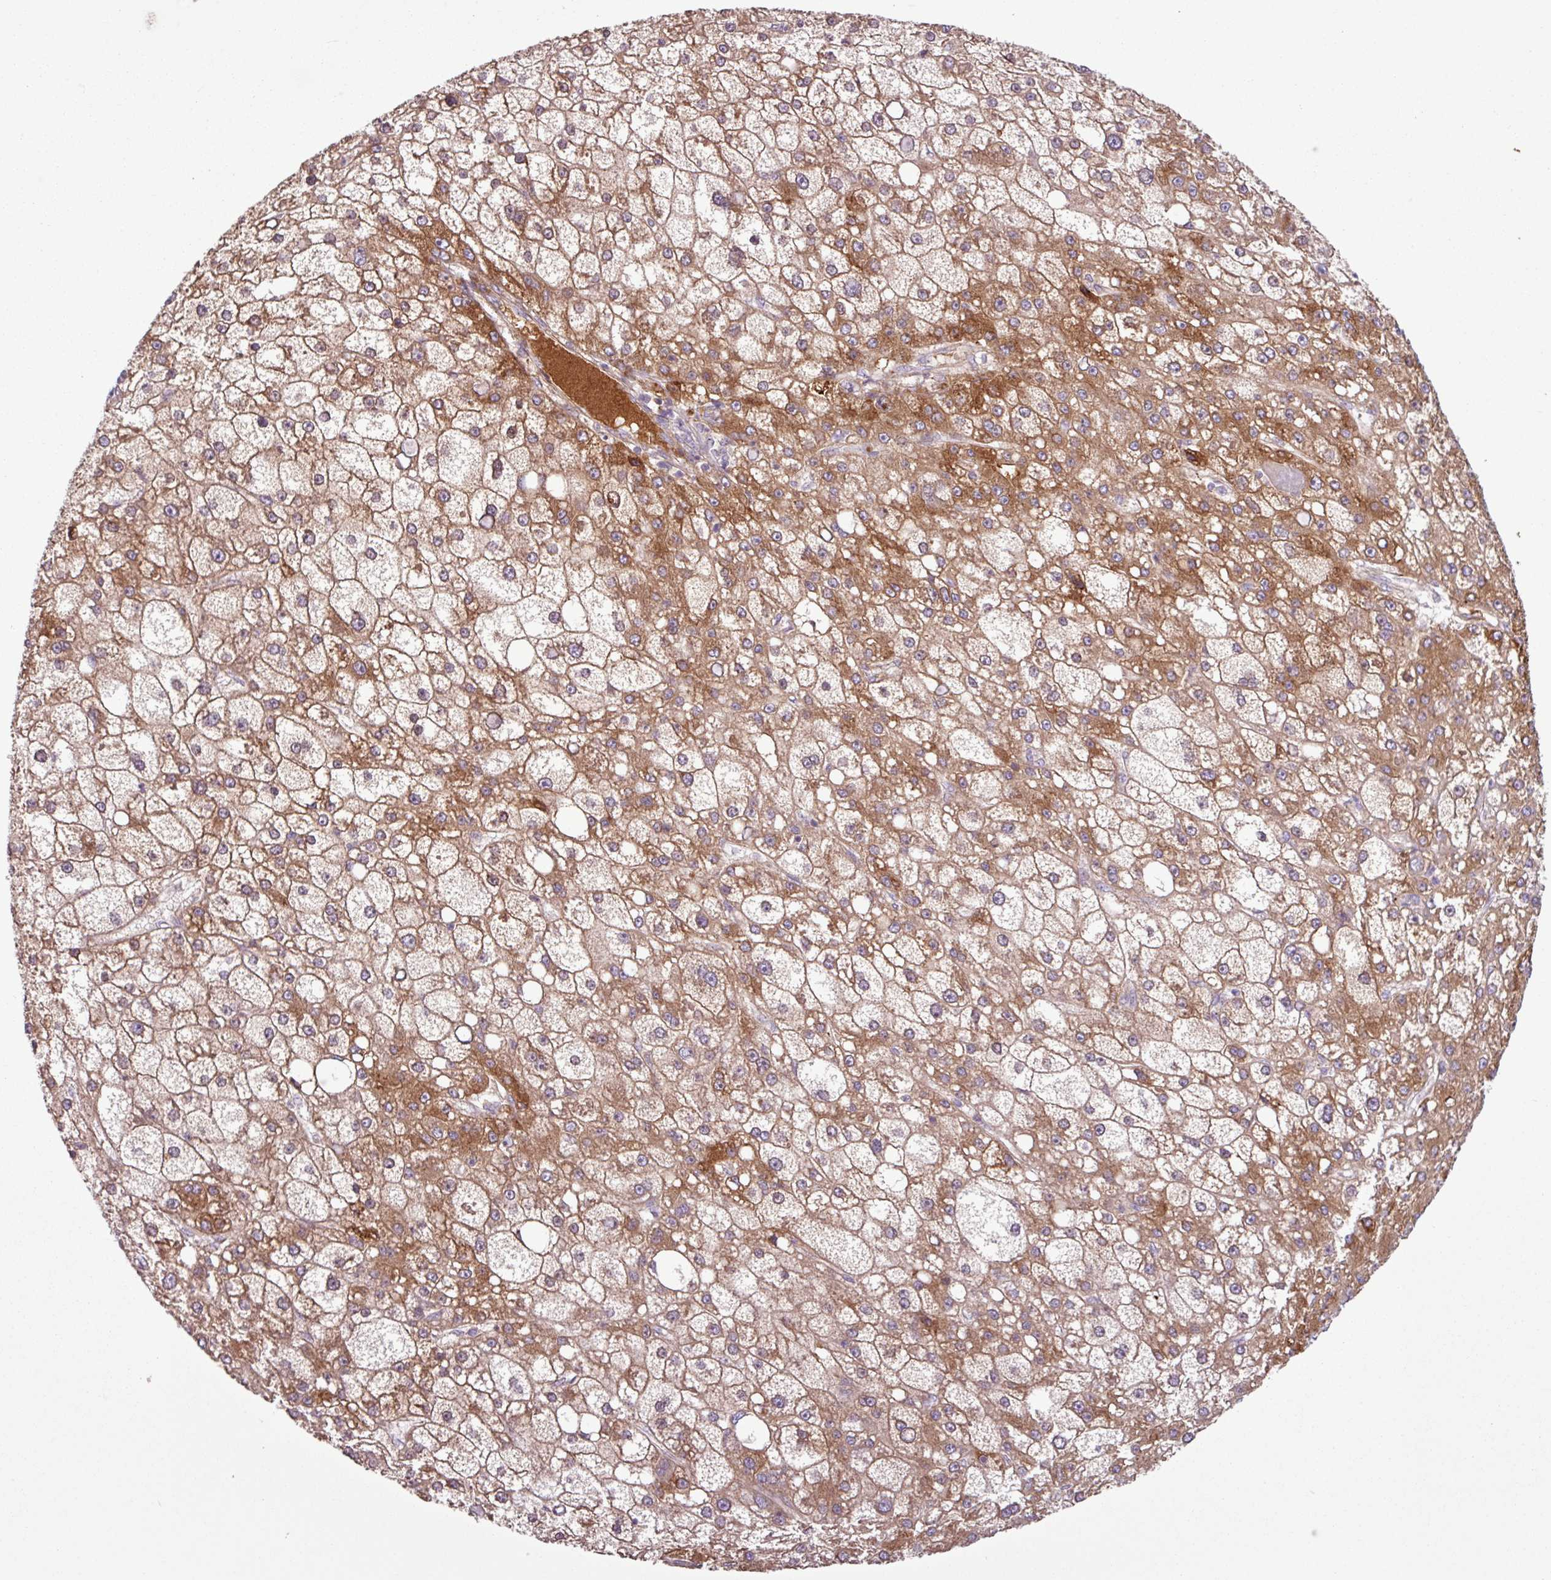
{"staining": {"intensity": "moderate", "quantity": ">75%", "location": "cytoplasmic/membranous"}, "tissue": "liver cancer", "cell_type": "Tumor cells", "image_type": "cancer", "snomed": [{"axis": "morphology", "description": "Carcinoma, Hepatocellular, NOS"}, {"axis": "topography", "description": "Liver"}], "caption": "Liver cancer (hepatocellular carcinoma) tissue demonstrates moderate cytoplasmic/membranous positivity in about >75% of tumor cells, visualized by immunohistochemistry. (Stains: DAB (3,3'-diaminobenzidine) in brown, nuclei in blue, Microscopy: brightfield microscopy at high magnification).", "gene": "C4B", "patient": {"sex": "male", "age": 67}}